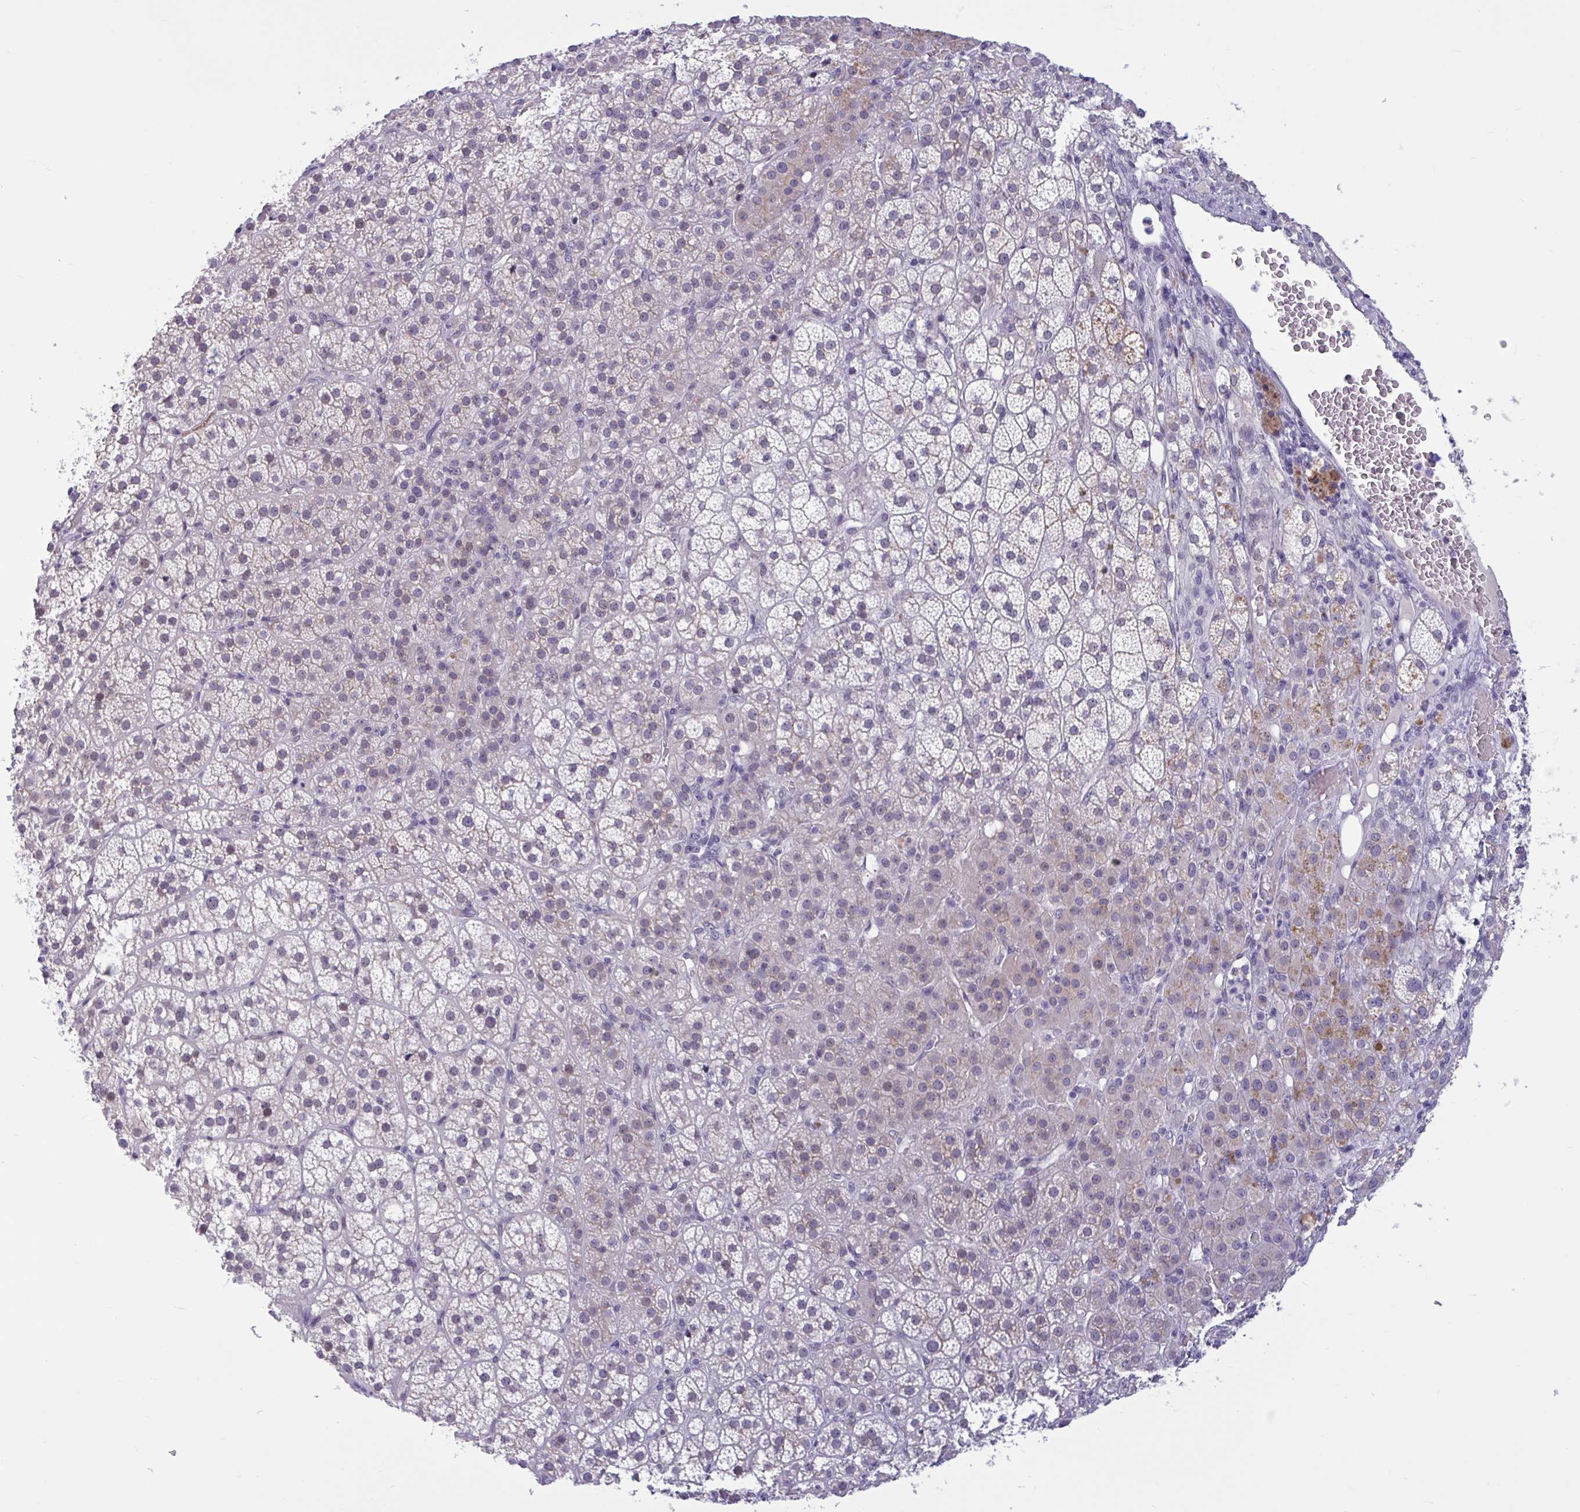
{"staining": {"intensity": "moderate", "quantity": "<25%", "location": "cytoplasmic/membranous"}, "tissue": "adrenal gland", "cell_type": "Glandular cells", "image_type": "normal", "snomed": [{"axis": "morphology", "description": "Normal tissue, NOS"}, {"axis": "topography", "description": "Adrenal gland"}], "caption": "This is a histology image of immunohistochemistry (IHC) staining of benign adrenal gland, which shows moderate staining in the cytoplasmic/membranous of glandular cells.", "gene": "CNGB3", "patient": {"sex": "female", "age": 60}}